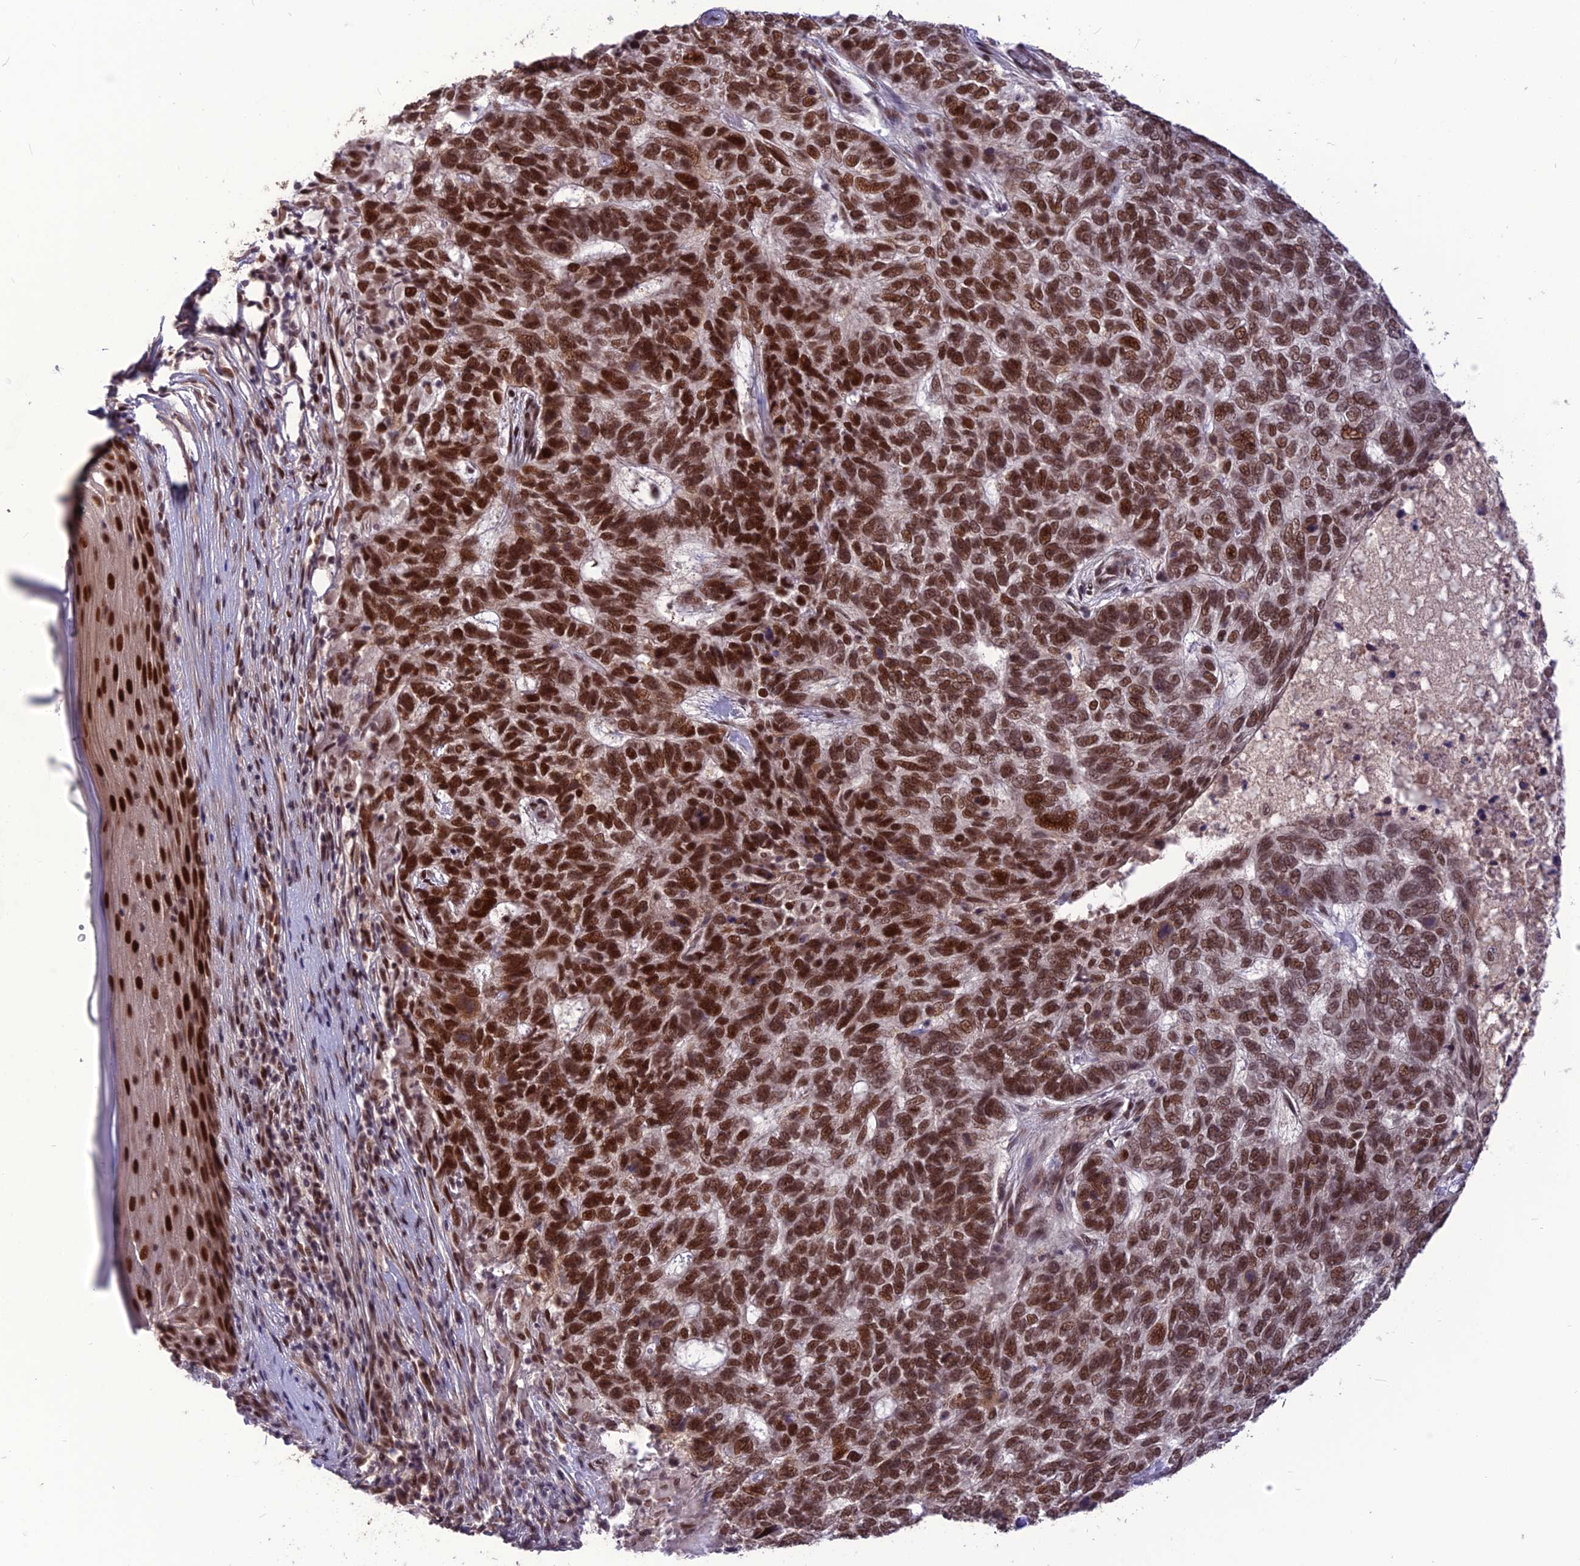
{"staining": {"intensity": "strong", "quantity": ">75%", "location": "nuclear"}, "tissue": "skin cancer", "cell_type": "Tumor cells", "image_type": "cancer", "snomed": [{"axis": "morphology", "description": "Basal cell carcinoma"}, {"axis": "topography", "description": "Skin"}], "caption": "IHC photomicrograph of basal cell carcinoma (skin) stained for a protein (brown), which displays high levels of strong nuclear staining in approximately >75% of tumor cells.", "gene": "DIS3", "patient": {"sex": "female", "age": 65}}